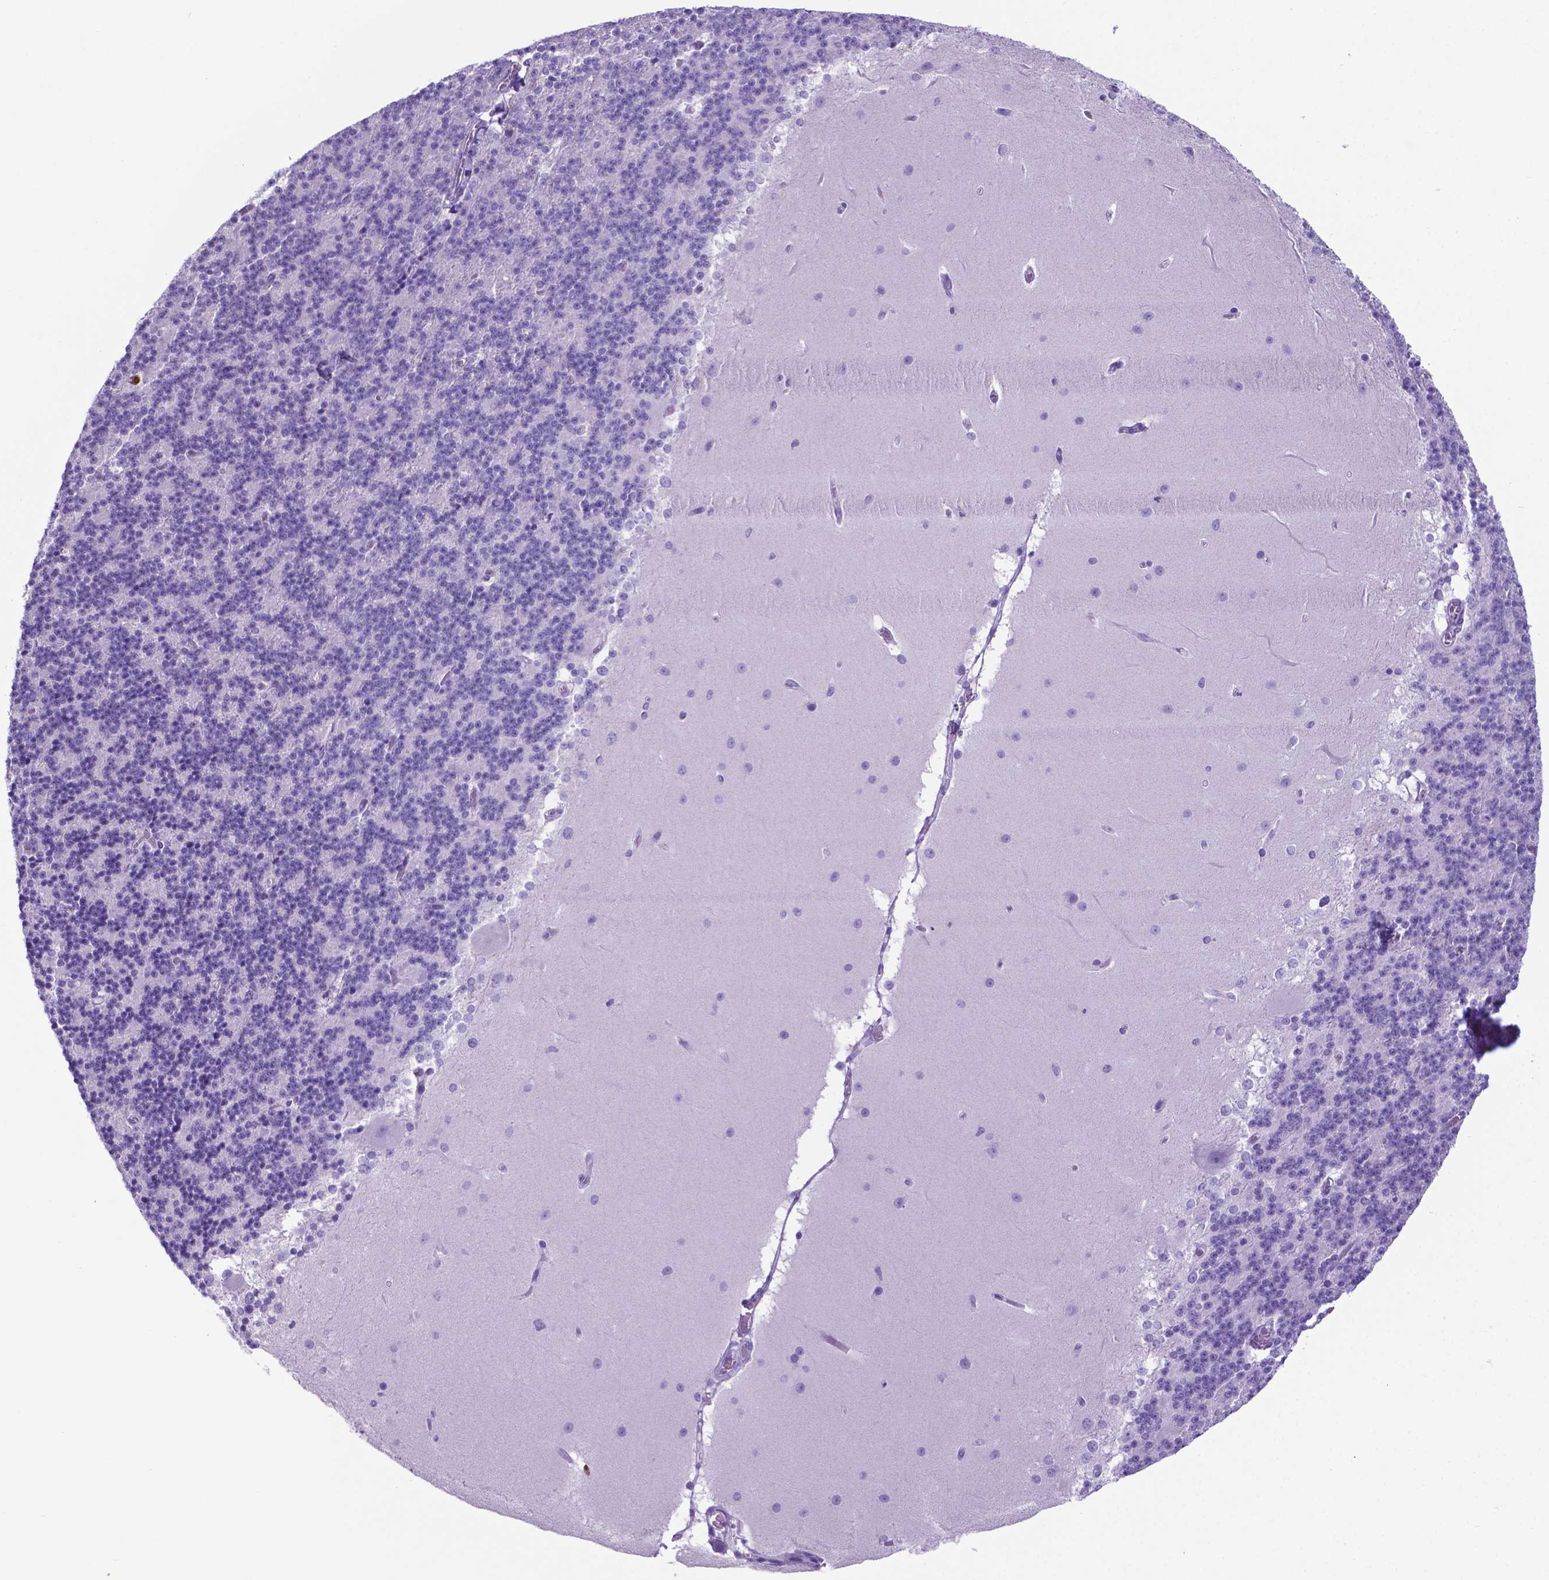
{"staining": {"intensity": "negative", "quantity": "none", "location": "none"}, "tissue": "cerebellum", "cell_type": "Cells in granular layer", "image_type": "normal", "snomed": [{"axis": "morphology", "description": "Normal tissue, NOS"}, {"axis": "topography", "description": "Cerebellum"}], "caption": "DAB immunohistochemical staining of unremarkable cerebellum shows no significant expression in cells in granular layer.", "gene": "LZTR1", "patient": {"sex": "female", "age": 19}}